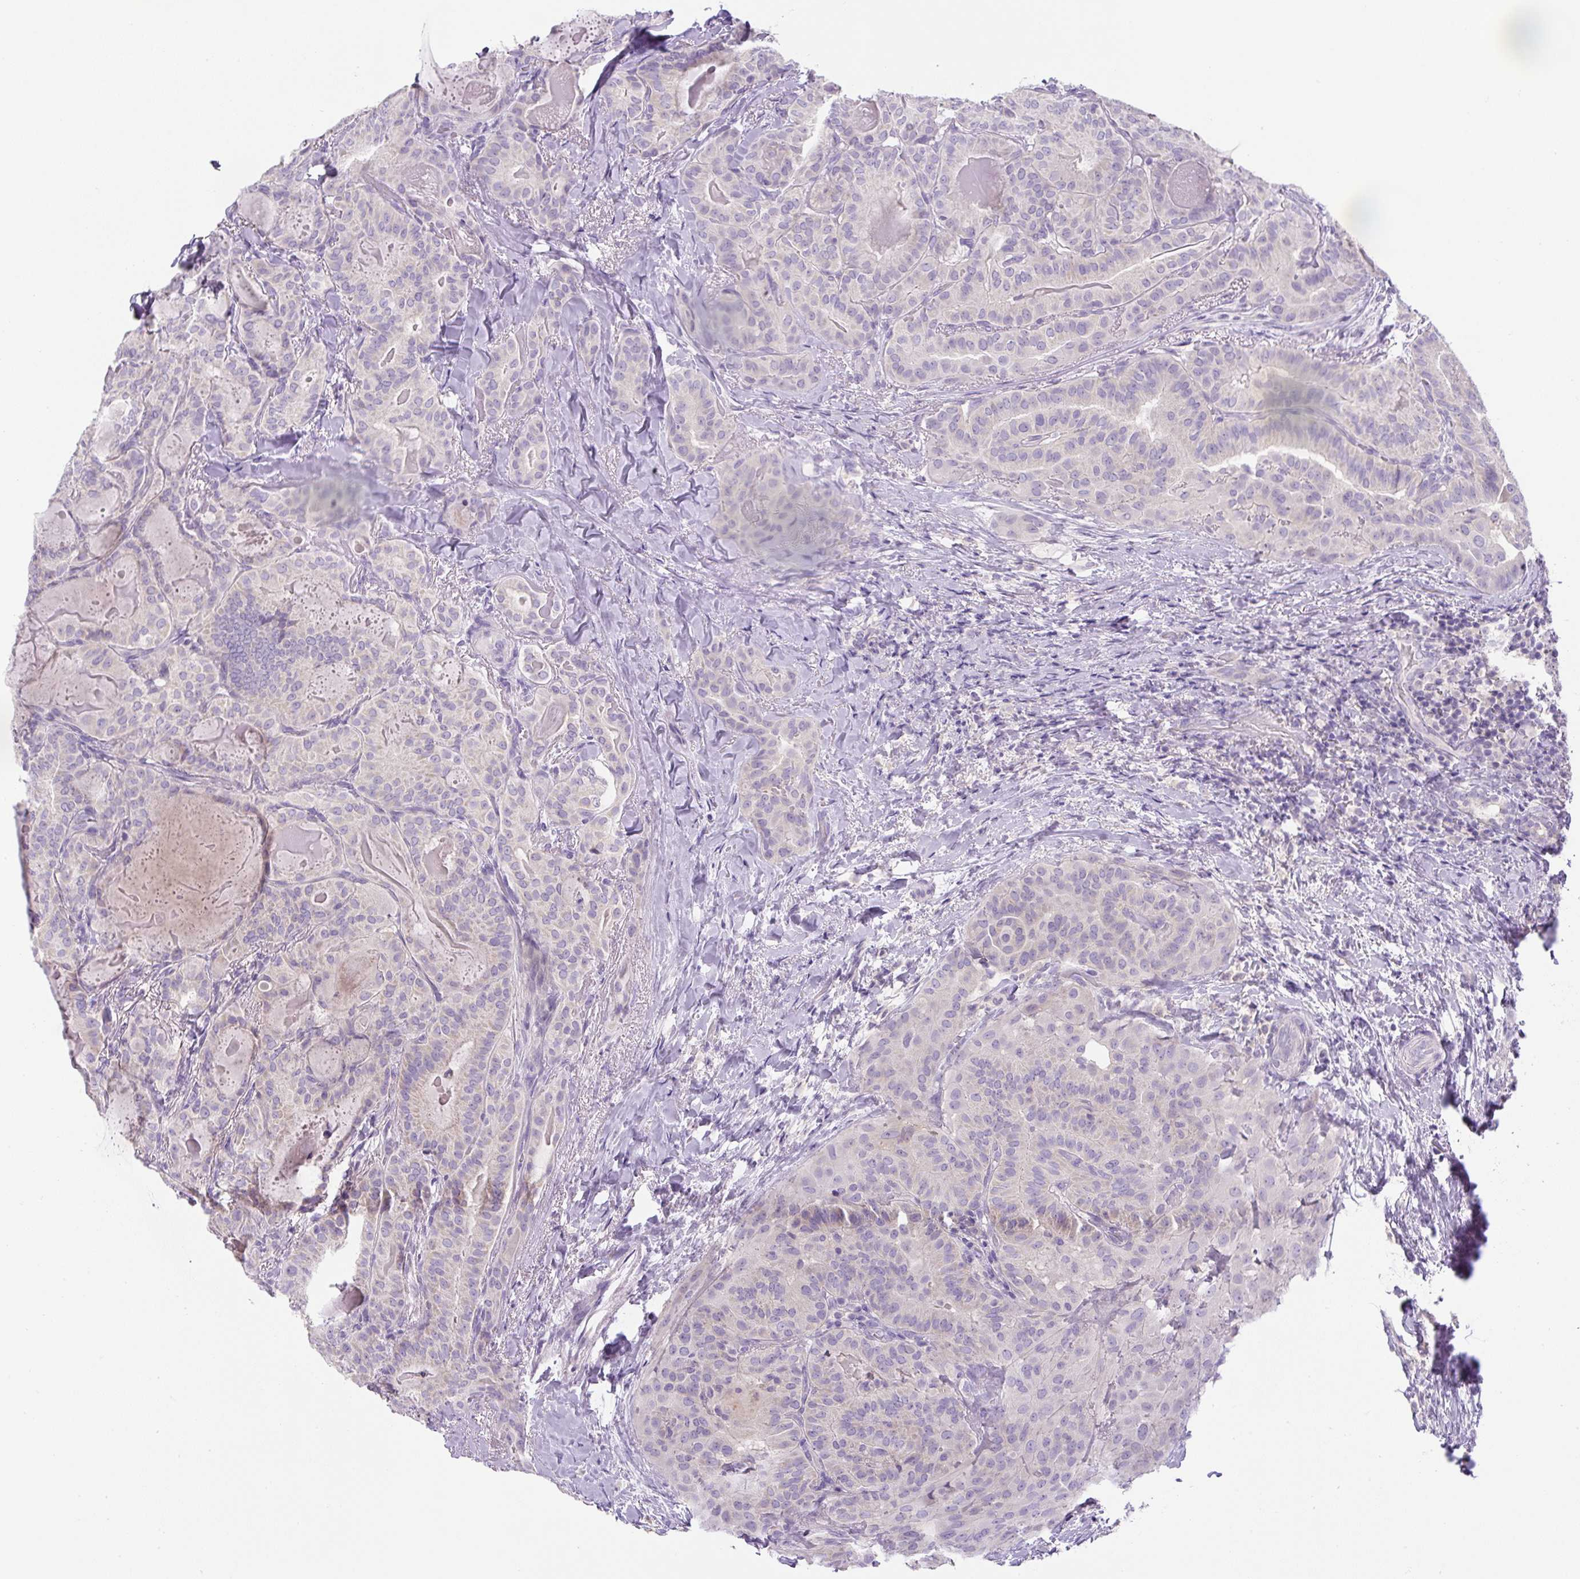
{"staining": {"intensity": "negative", "quantity": "none", "location": "none"}, "tissue": "thyroid cancer", "cell_type": "Tumor cells", "image_type": "cancer", "snomed": [{"axis": "morphology", "description": "Papillary adenocarcinoma, NOS"}, {"axis": "topography", "description": "Thyroid gland"}], "caption": "Tumor cells are negative for brown protein staining in thyroid papillary adenocarcinoma. (DAB immunohistochemistry (IHC) with hematoxylin counter stain).", "gene": "UBL3", "patient": {"sex": "female", "age": 68}}